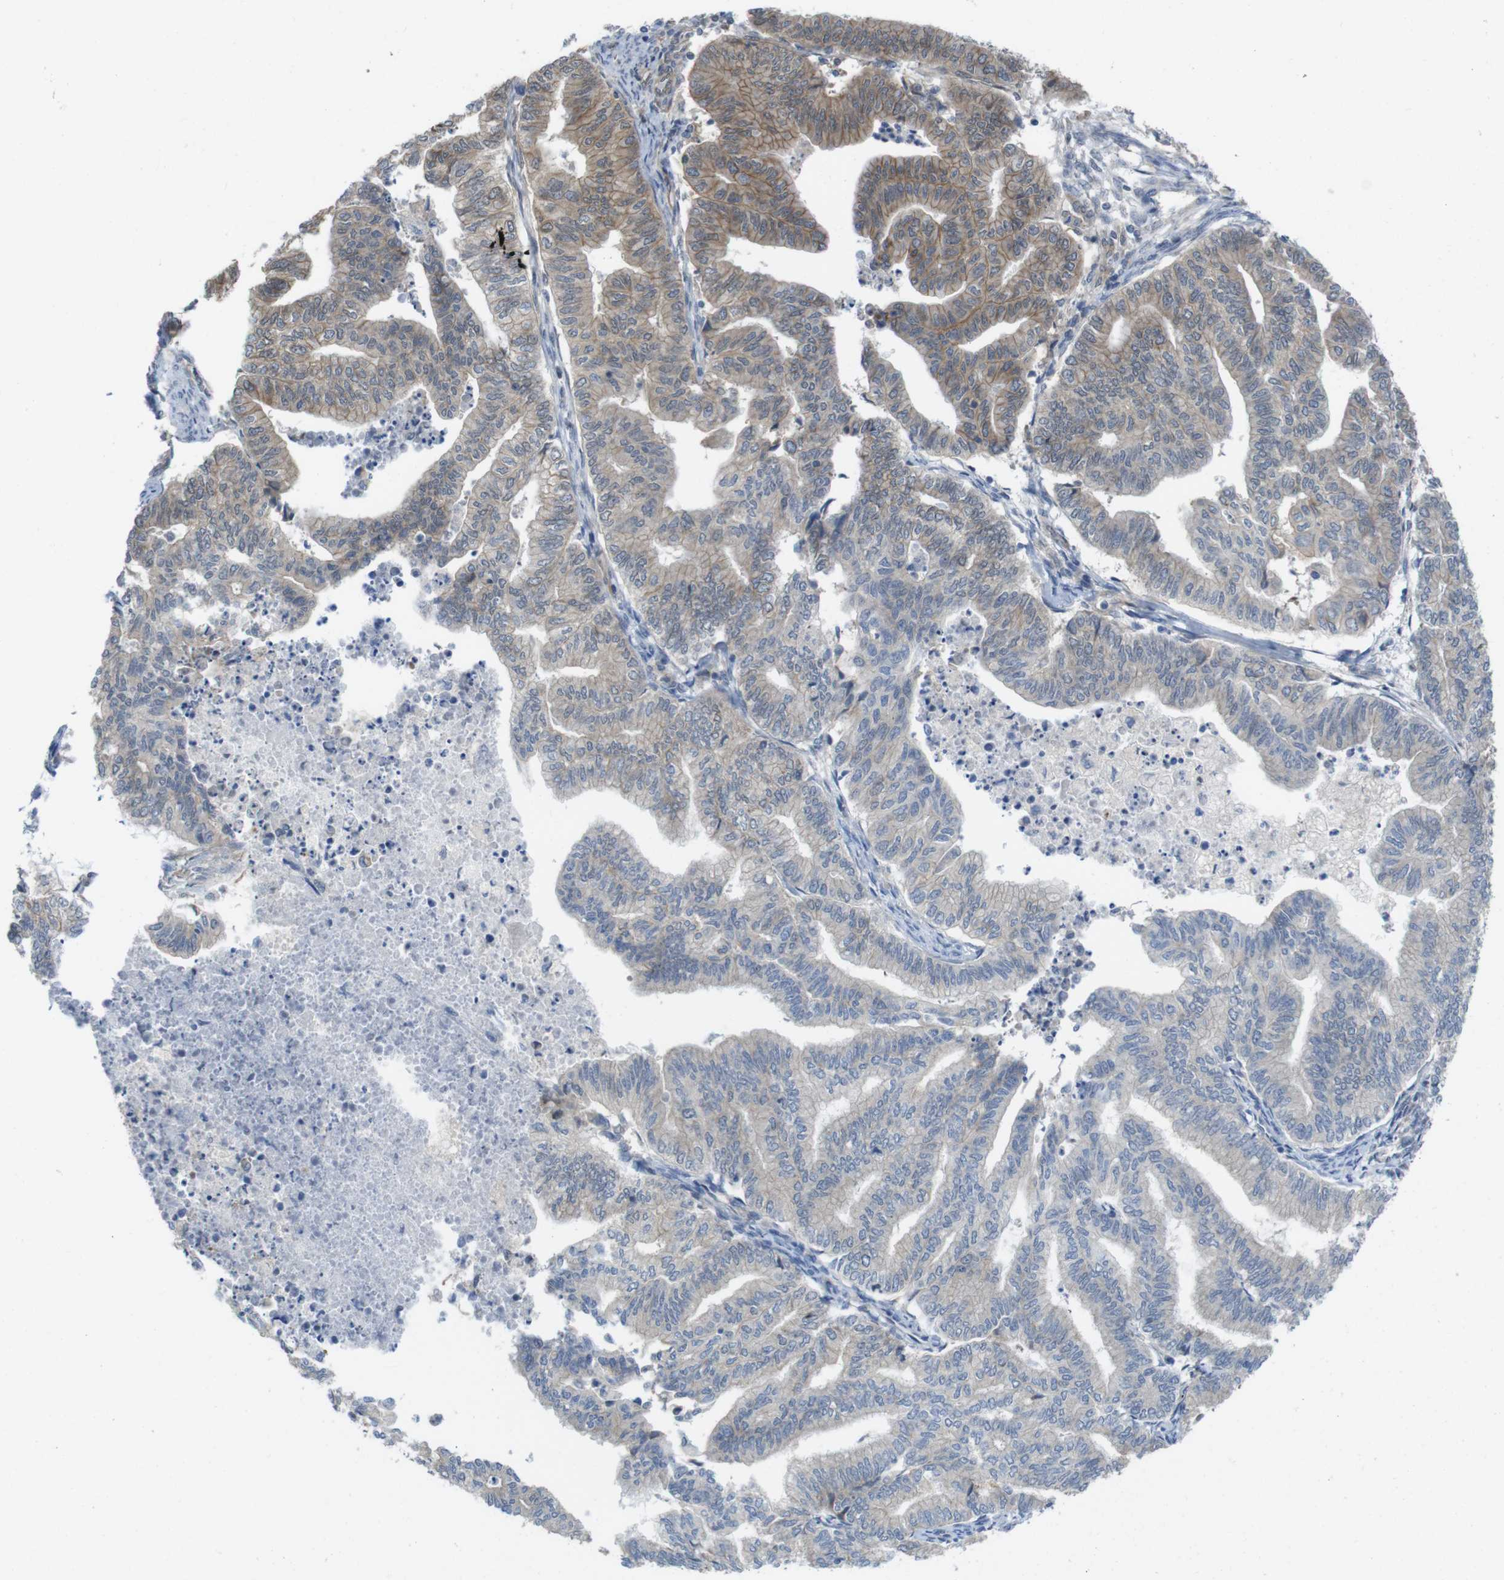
{"staining": {"intensity": "moderate", "quantity": "25%-75%", "location": "cytoplasmic/membranous"}, "tissue": "endometrial cancer", "cell_type": "Tumor cells", "image_type": "cancer", "snomed": [{"axis": "morphology", "description": "Adenocarcinoma, NOS"}, {"axis": "topography", "description": "Endometrium"}], "caption": "There is medium levels of moderate cytoplasmic/membranous expression in tumor cells of endometrial cancer (adenocarcinoma), as demonstrated by immunohistochemical staining (brown color).", "gene": "ZDHHC5", "patient": {"sex": "female", "age": 79}}